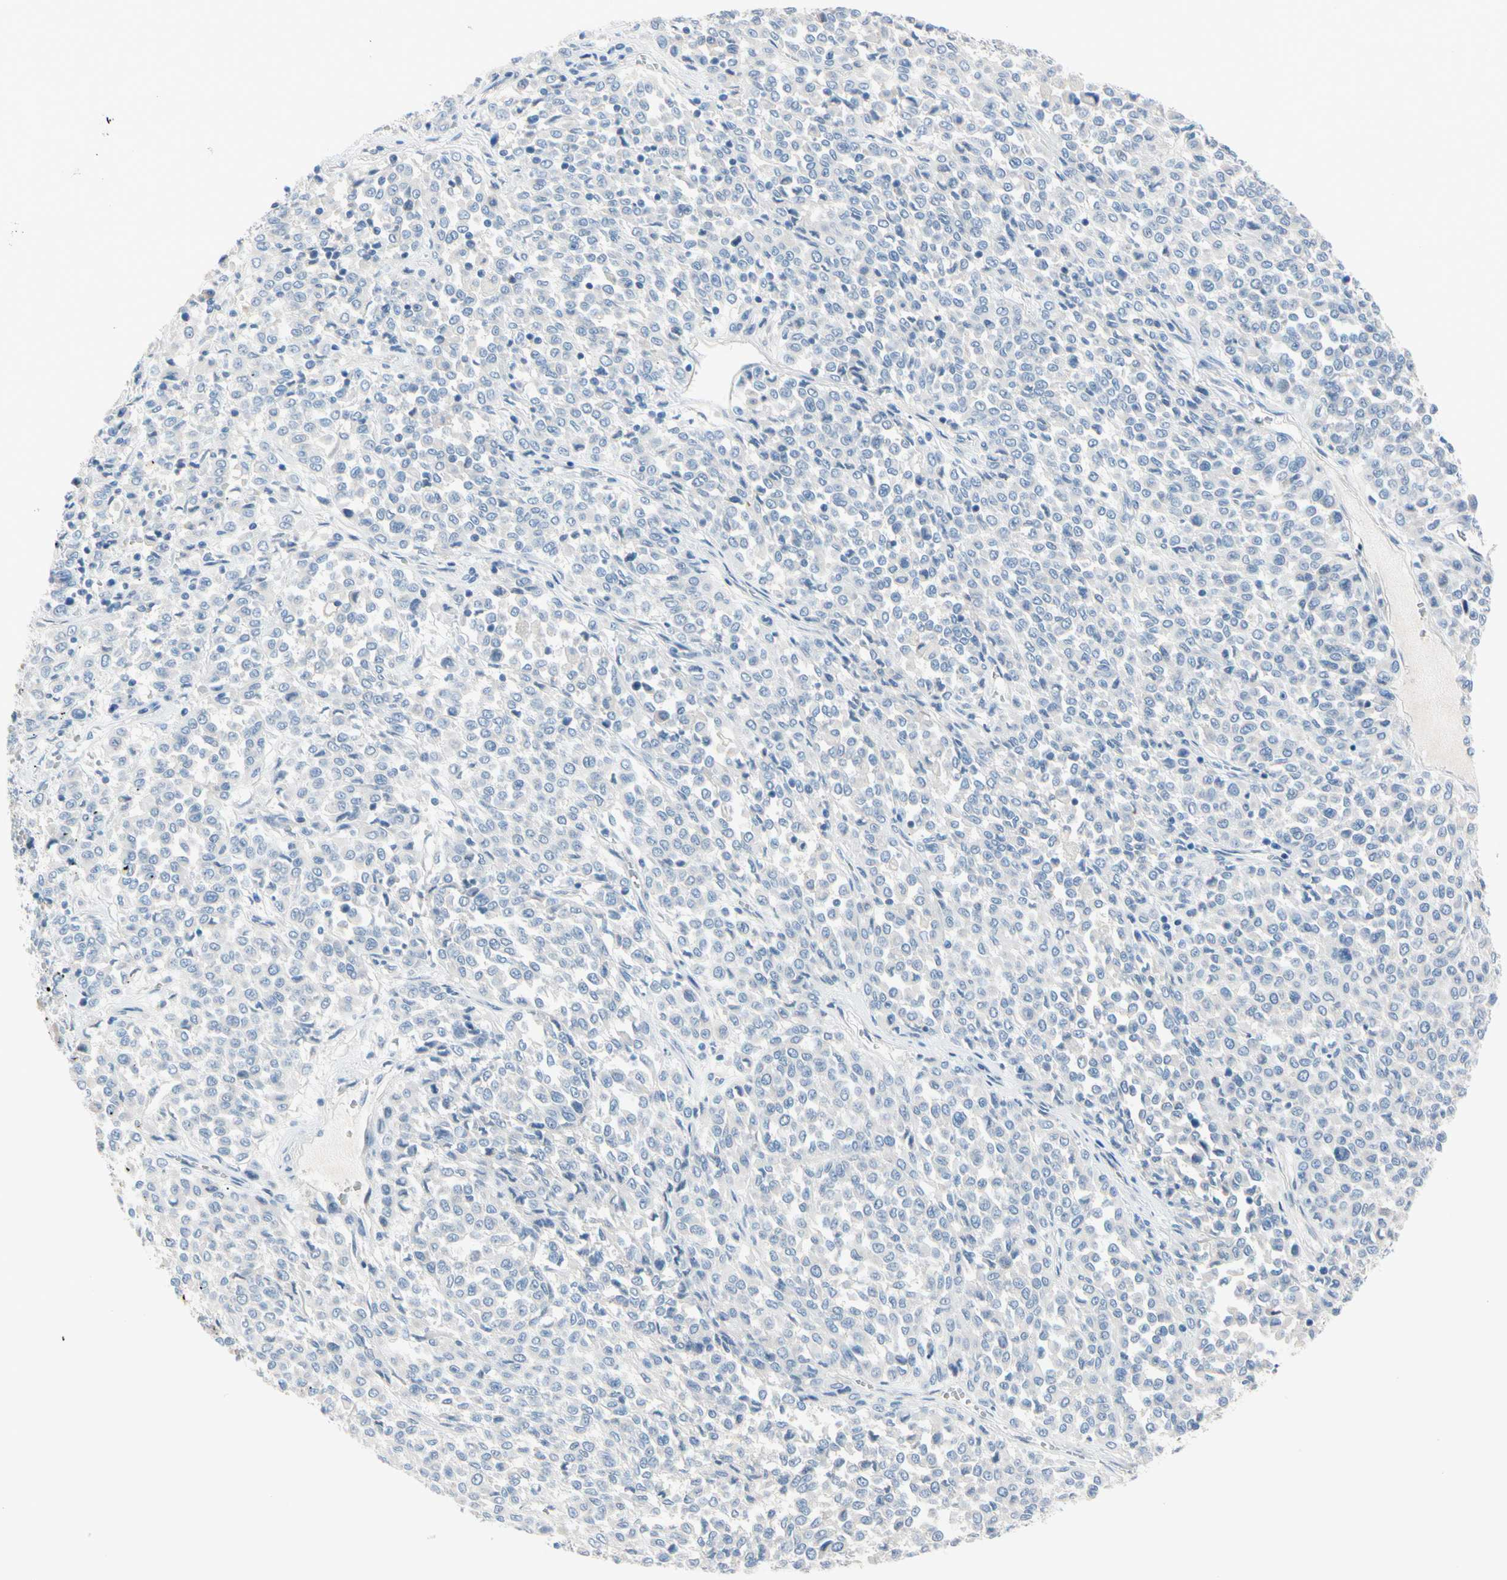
{"staining": {"intensity": "negative", "quantity": "none", "location": "none"}, "tissue": "melanoma", "cell_type": "Tumor cells", "image_type": "cancer", "snomed": [{"axis": "morphology", "description": "Malignant melanoma, Metastatic site"}, {"axis": "topography", "description": "Pancreas"}], "caption": "Immunohistochemical staining of human malignant melanoma (metastatic site) shows no significant staining in tumor cells.", "gene": "MARK1", "patient": {"sex": "female", "age": 30}}